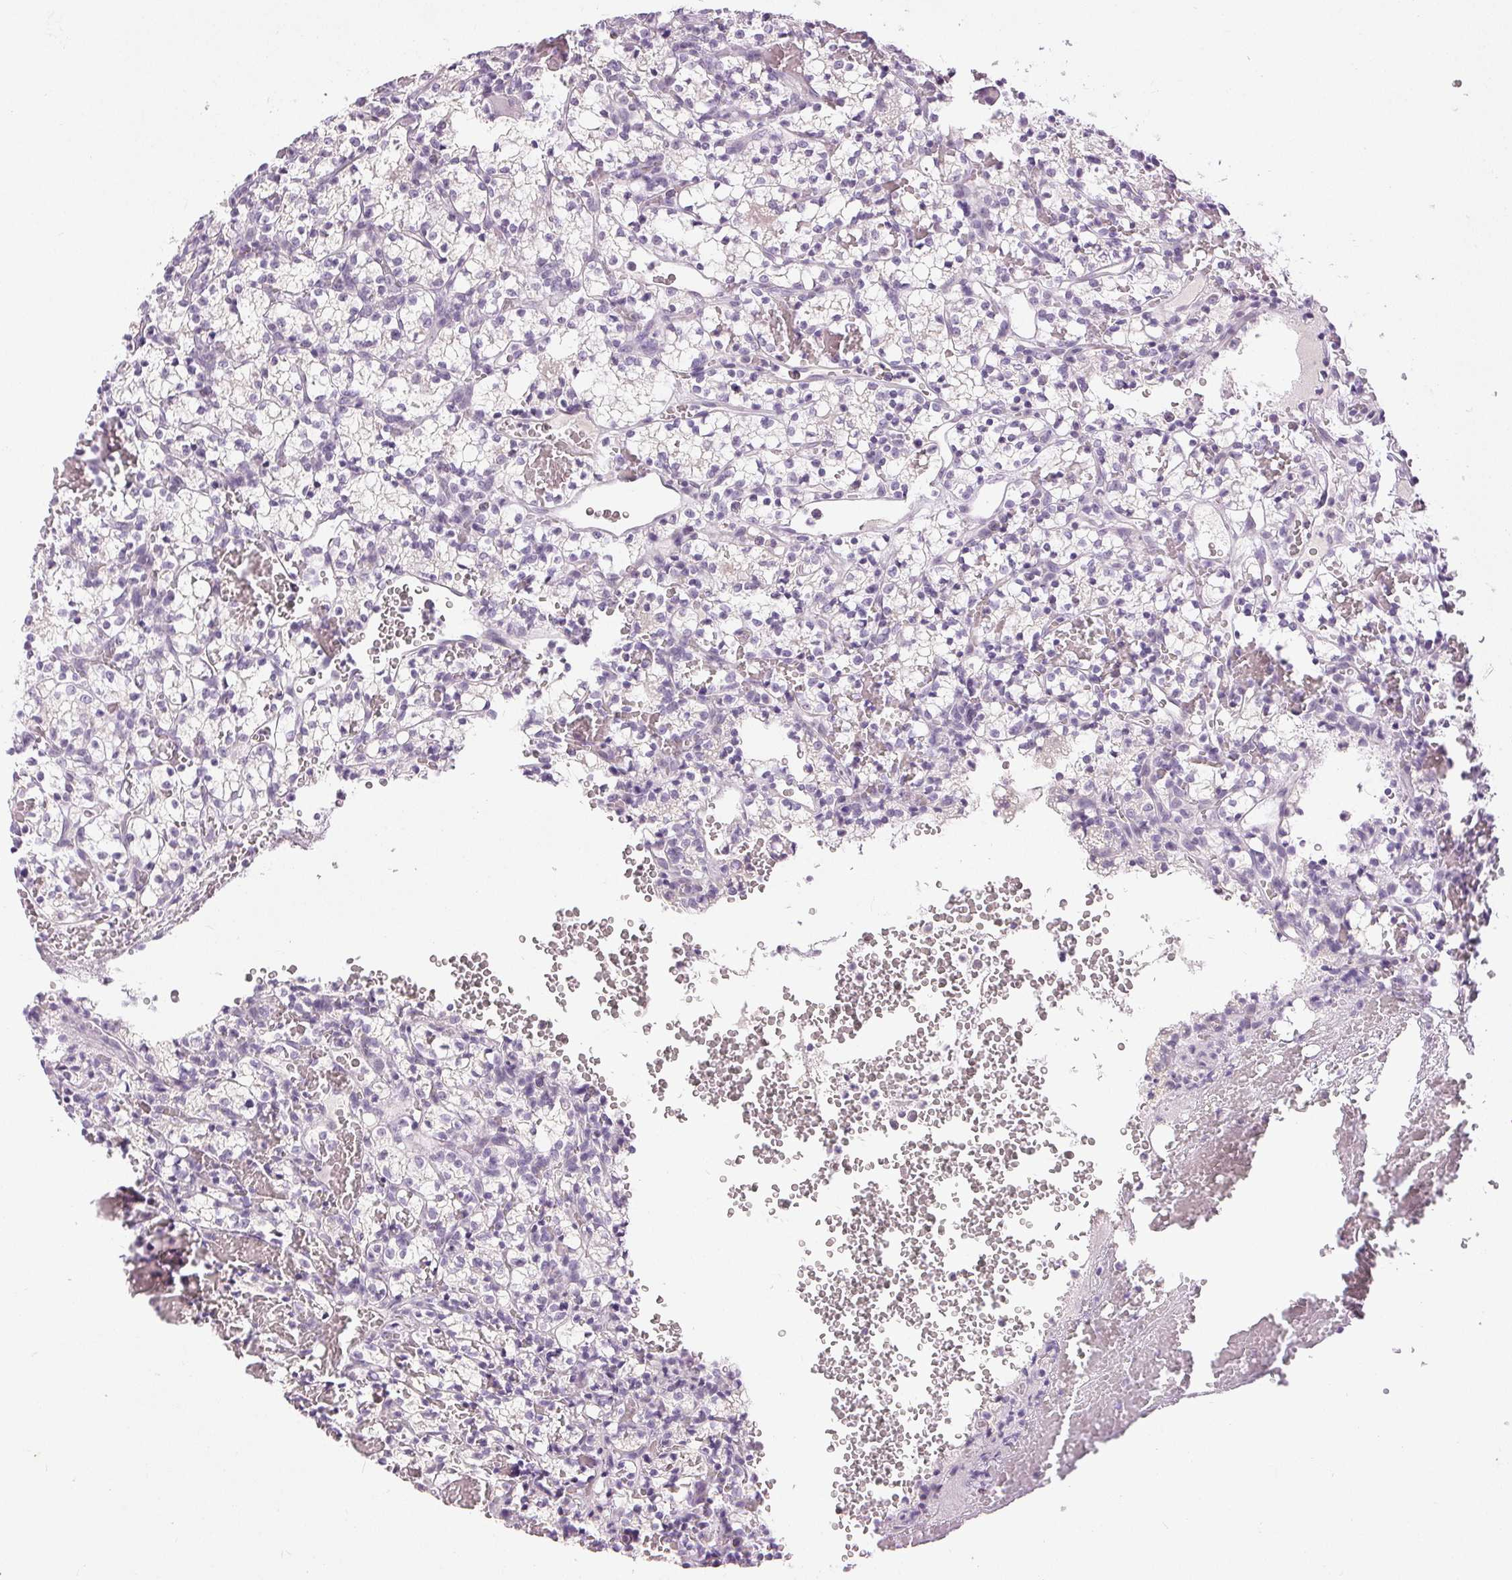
{"staining": {"intensity": "negative", "quantity": "none", "location": "none"}, "tissue": "renal cancer", "cell_type": "Tumor cells", "image_type": "cancer", "snomed": [{"axis": "morphology", "description": "Adenocarcinoma, NOS"}, {"axis": "topography", "description": "Kidney"}], "caption": "Immunohistochemistry (IHC) image of neoplastic tissue: adenocarcinoma (renal) stained with DAB (3,3'-diaminobenzidine) demonstrates no significant protein staining in tumor cells.", "gene": "DSG3", "patient": {"sex": "female", "age": 69}}